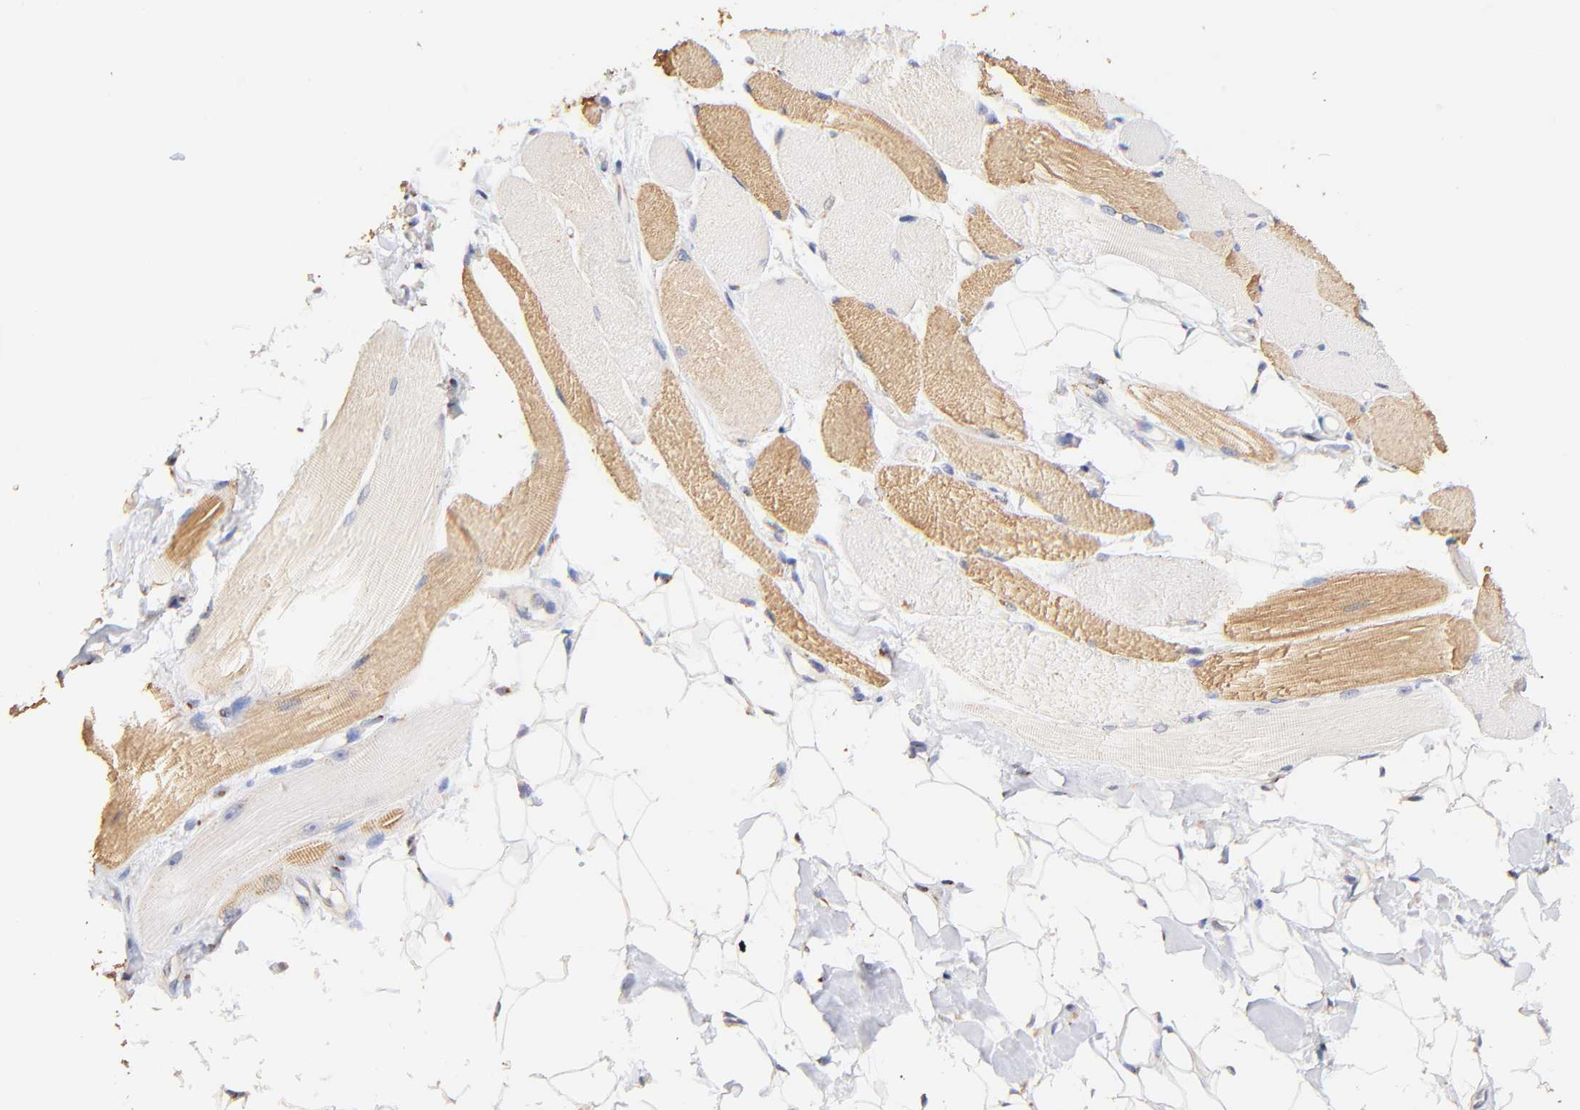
{"staining": {"intensity": "moderate", "quantity": "25%-75%", "location": "cytoplasmic/membranous"}, "tissue": "skeletal muscle", "cell_type": "Myocytes", "image_type": "normal", "snomed": [{"axis": "morphology", "description": "Normal tissue, NOS"}, {"axis": "topography", "description": "Skeletal muscle"}, {"axis": "topography", "description": "Peripheral nerve tissue"}], "caption": "Immunohistochemistry micrograph of benign skeletal muscle stained for a protein (brown), which reveals medium levels of moderate cytoplasmic/membranous positivity in about 25%-75% of myocytes.", "gene": "FMNL3", "patient": {"sex": "female", "age": 84}}